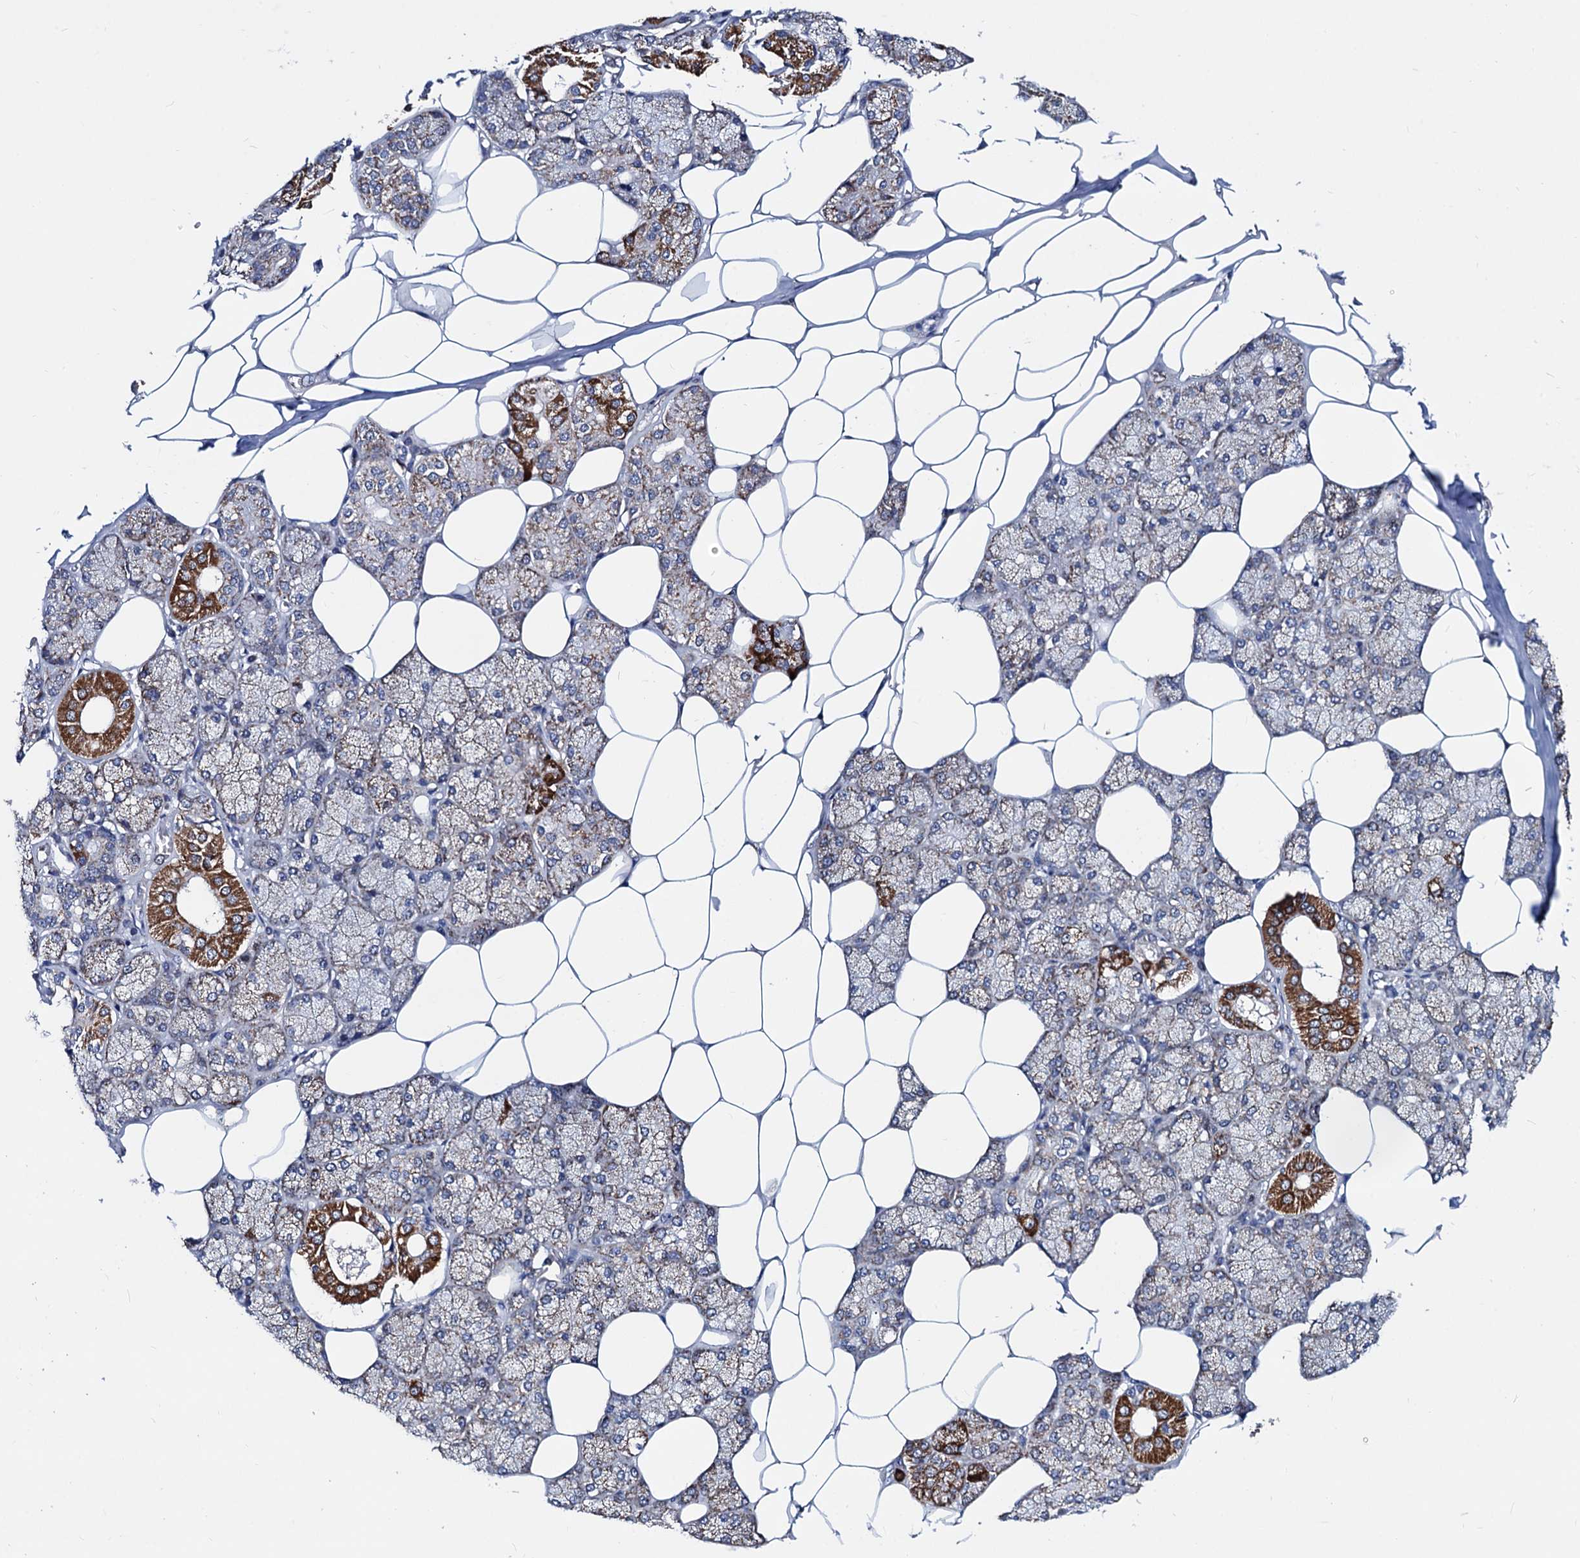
{"staining": {"intensity": "moderate", "quantity": "25%-75%", "location": "cytoplasmic/membranous"}, "tissue": "salivary gland", "cell_type": "Glandular cells", "image_type": "normal", "snomed": [{"axis": "morphology", "description": "Normal tissue, NOS"}, {"axis": "topography", "description": "Salivary gland"}], "caption": "DAB (3,3'-diaminobenzidine) immunohistochemical staining of normal human salivary gland exhibits moderate cytoplasmic/membranous protein positivity in about 25%-75% of glandular cells.", "gene": "COA4", "patient": {"sex": "male", "age": 62}}